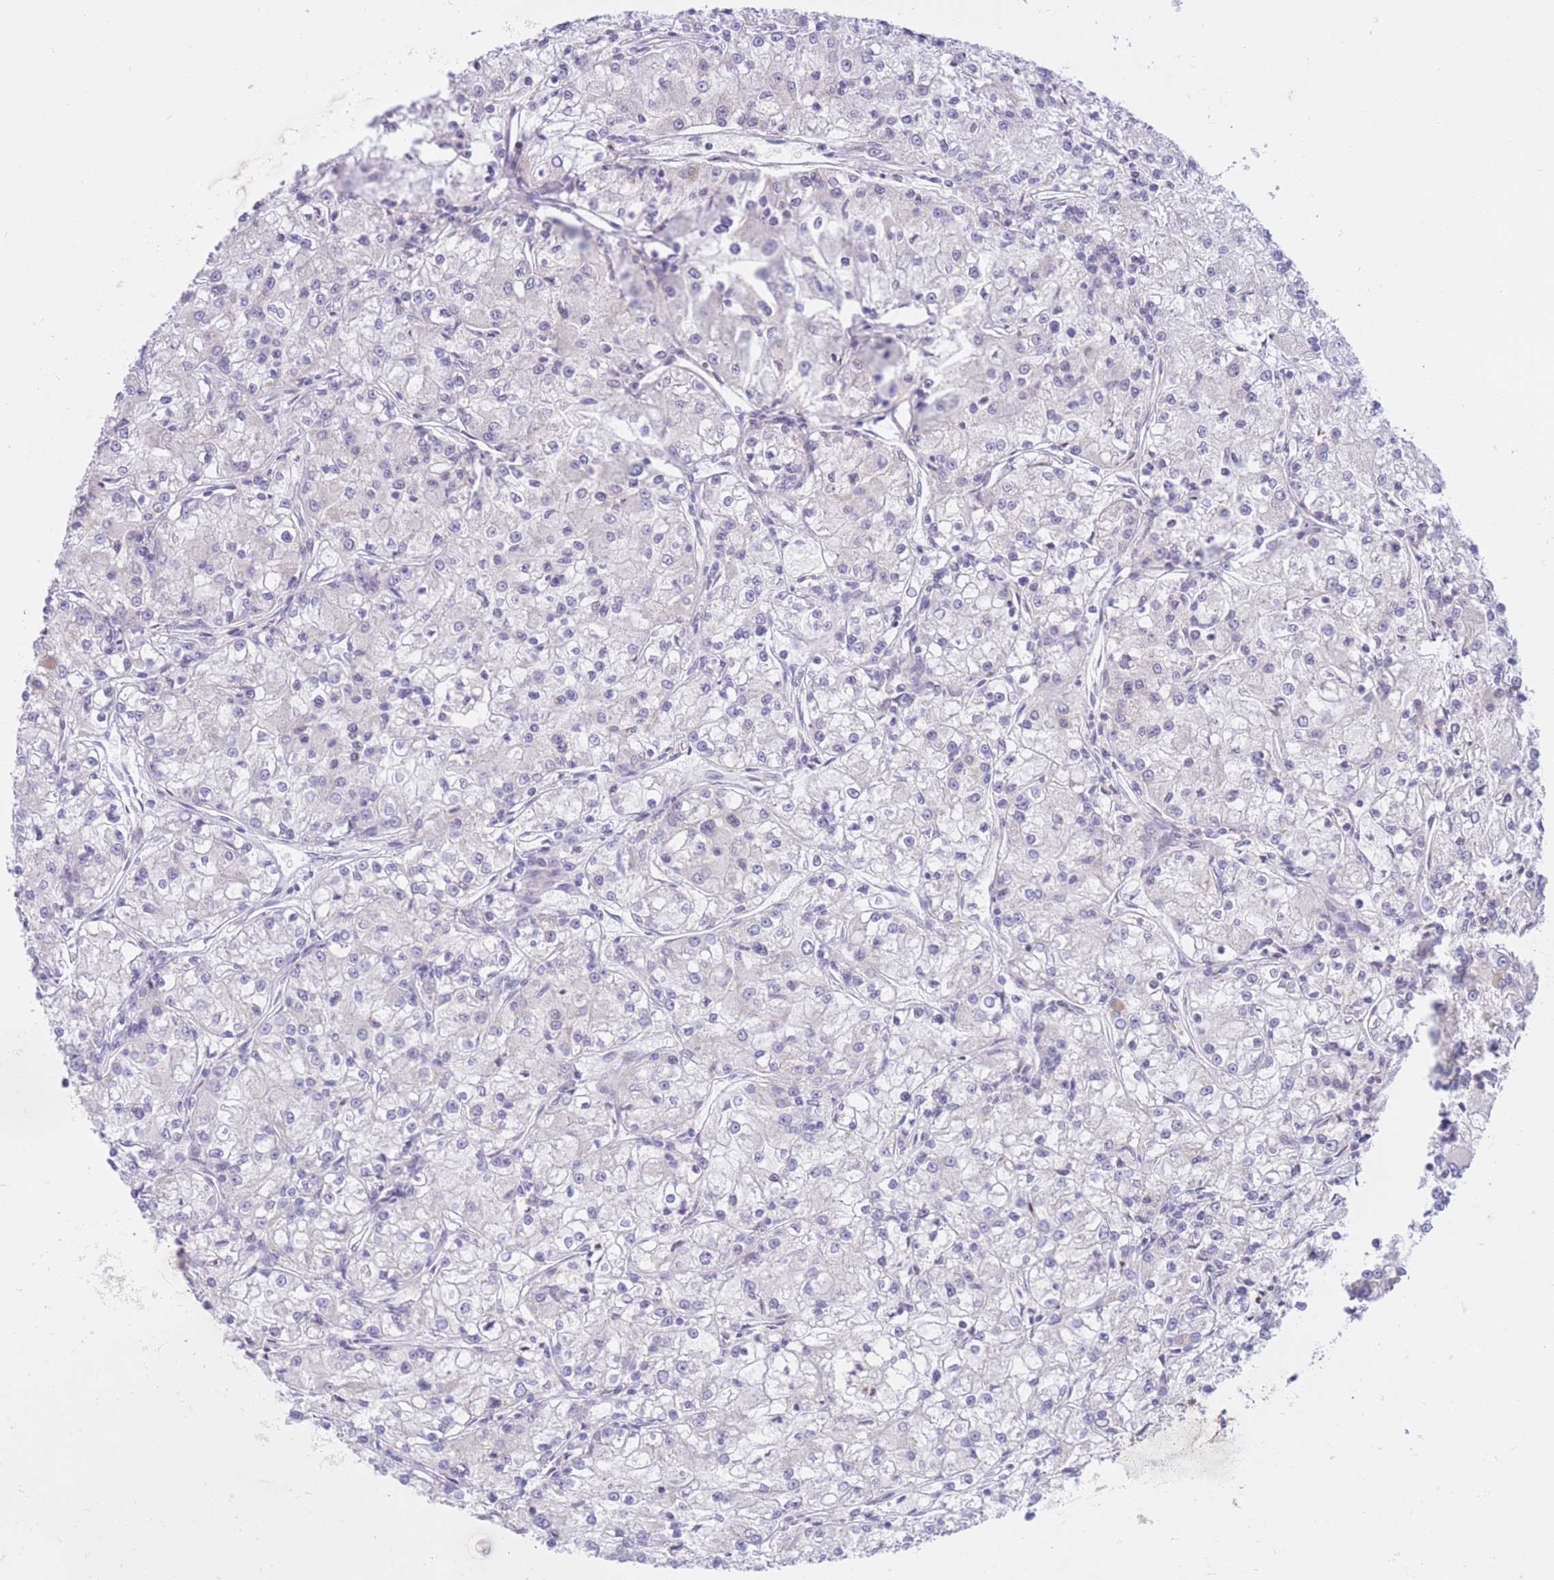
{"staining": {"intensity": "negative", "quantity": "none", "location": "none"}, "tissue": "renal cancer", "cell_type": "Tumor cells", "image_type": "cancer", "snomed": [{"axis": "morphology", "description": "Adenocarcinoma, NOS"}, {"axis": "topography", "description": "Kidney"}], "caption": "High magnification brightfield microscopy of renal adenocarcinoma stained with DAB (brown) and counterstained with hematoxylin (blue): tumor cells show no significant staining.", "gene": "RPL39L", "patient": {"sex": "female", "age": 59}}